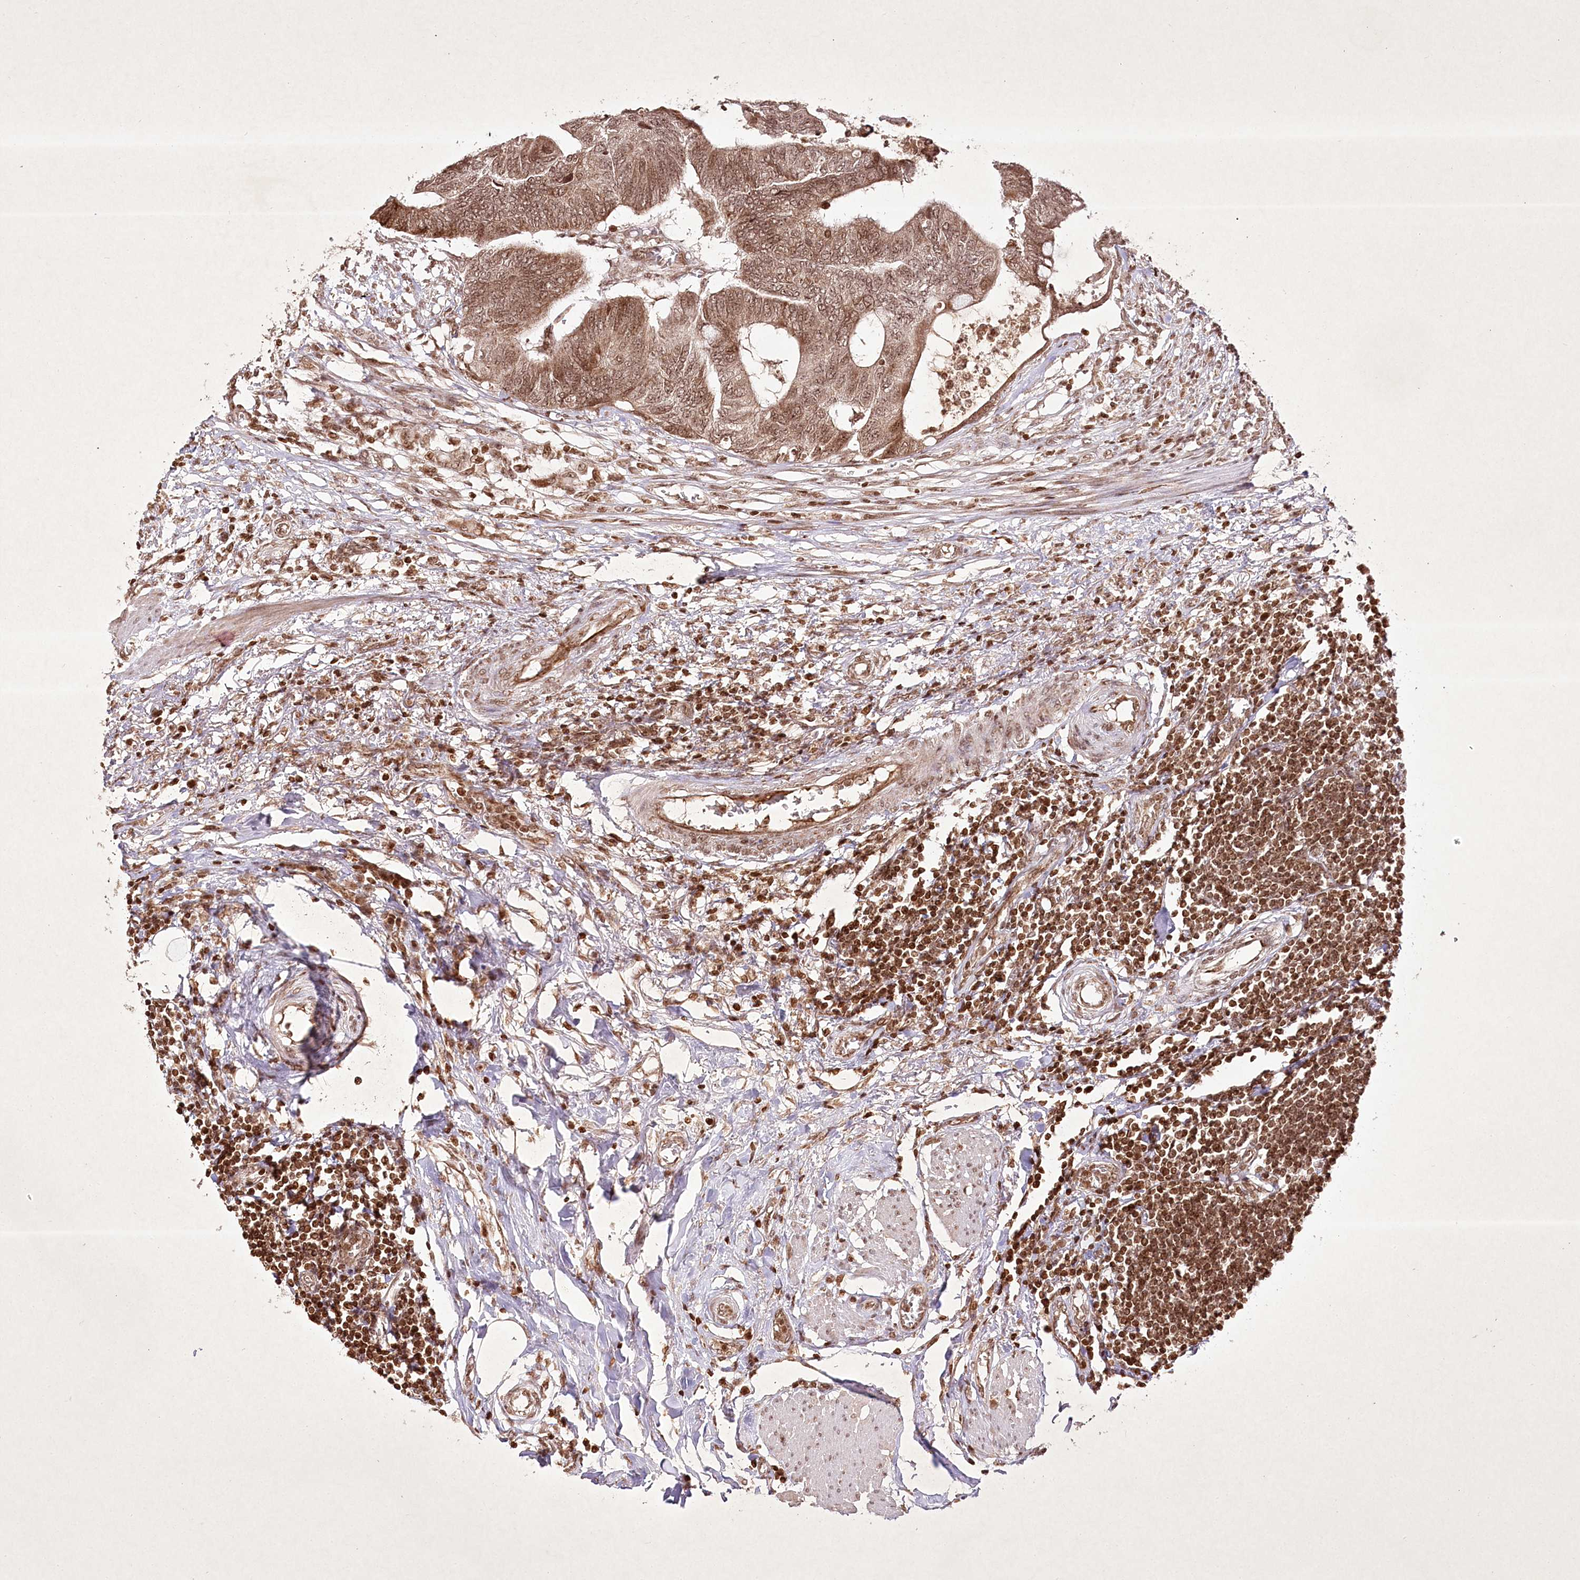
{"staining": {"intensity": "moderate", "quantity": ">75%", "location": "cytoplasmic/membranous,nuclear"}, "tissue": "colorectal cancer", "cell_type": "Tumor cells", "image_type": "cancer", "snomed": [{"axis": "morphology", "description": "Normal tissue, NOS"}, {"axis": "morphology", "description": "Adenocarcinoma, NOS"}, {"axis": "topography", "description": "Rectum"}, {"axis": "topography", "description": "Peripheral nerve tissue"}], "caption": "About >75% of tumor cells in colorectal adenocarcinoma exhibit moderate cytoplasmic/membranous and nuclear protein positivity as visualized by brown immunohistochemical staining.", "gene": "CARM1", "patient": {"sex": "male", "age": 92}}